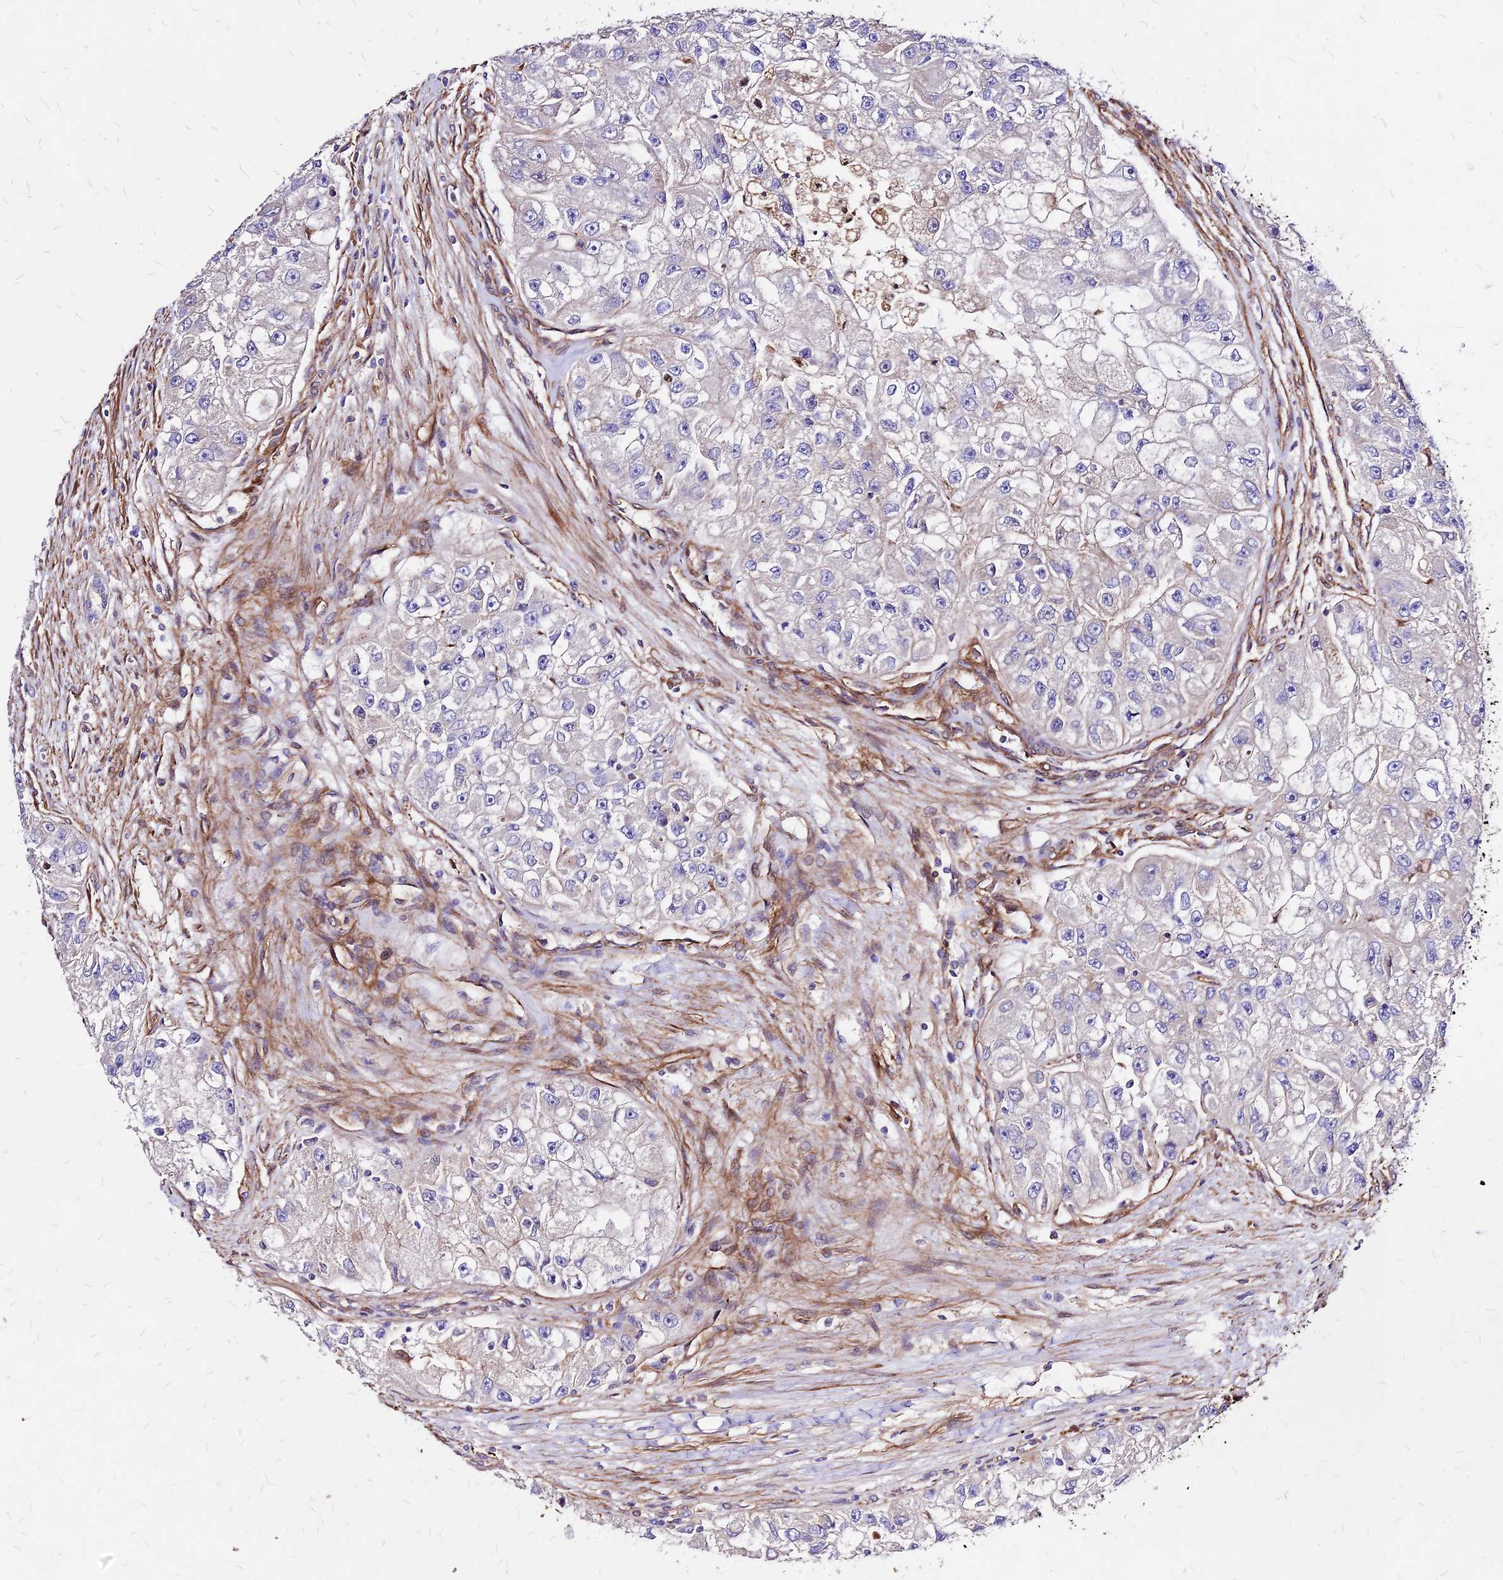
{"staining": {"intensity": "negative", "quantity": "none", "location": "none"}, "tissue": "renal cancer", "cell_type": "Tumor cells", "image_type": "cancer", "snomed": [{"axis": "morphology", "description": "Adenocarcinoma, NOS"}, {"axis": "topography", "description": "Kidney"}], "caption": "Tumor cells are negative for brown protein staining in renal cancer (adenocarcinoma).", "gene": "EFCC1", "patient": {"sex": "male", "age": 63}}